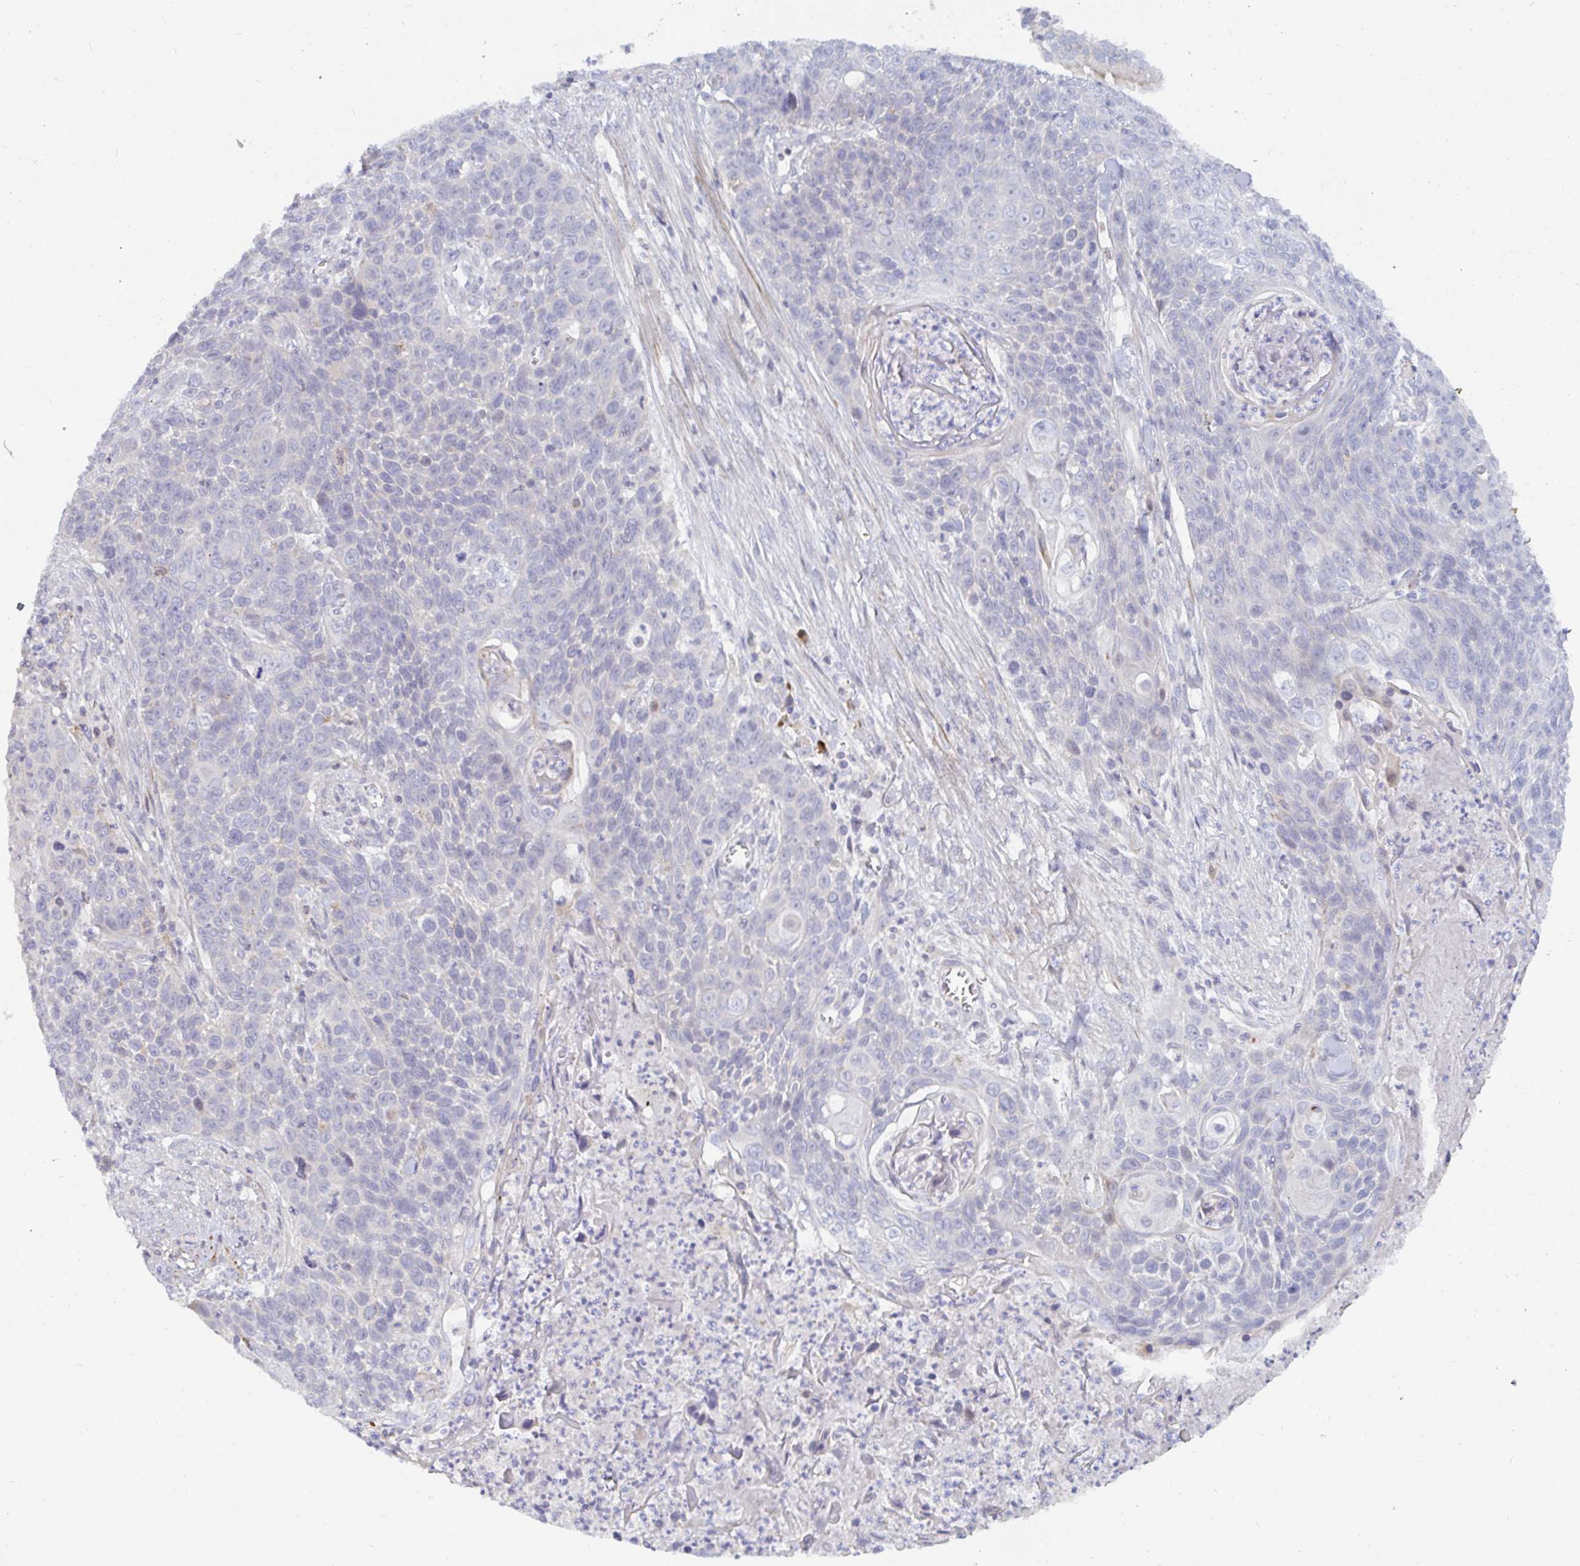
{"staining": {"intensity": "negative", "quantity": "none", "location": "none"}, "tissue": "lung cancer", "cell_type": "Tumor cells", "image_type": "cancer", "snomed": [{"axis": "morphology", "description": "Squamous cell carcinoma, NOS"}, {"axis": "morphology", "description": "Squamous cell carcinoma, metastatic, NOS"}, {"axis": "topography", "description": "Lung"}, {"axis": "topography", "description": "Pleura, NOS"}], "caption": "DAB immunohistochemical staining of metastatic squamous cell carcinoma (lung) exhibits no significant positivity in tumor cells. The staining was performed using DAB to visualize the protein expression in brown, while the nuclei were stained in blue with hematoxylin (Magnification: 20x).", "gene": "SSH2", "patient": {"sex": "male", "age": 72}}